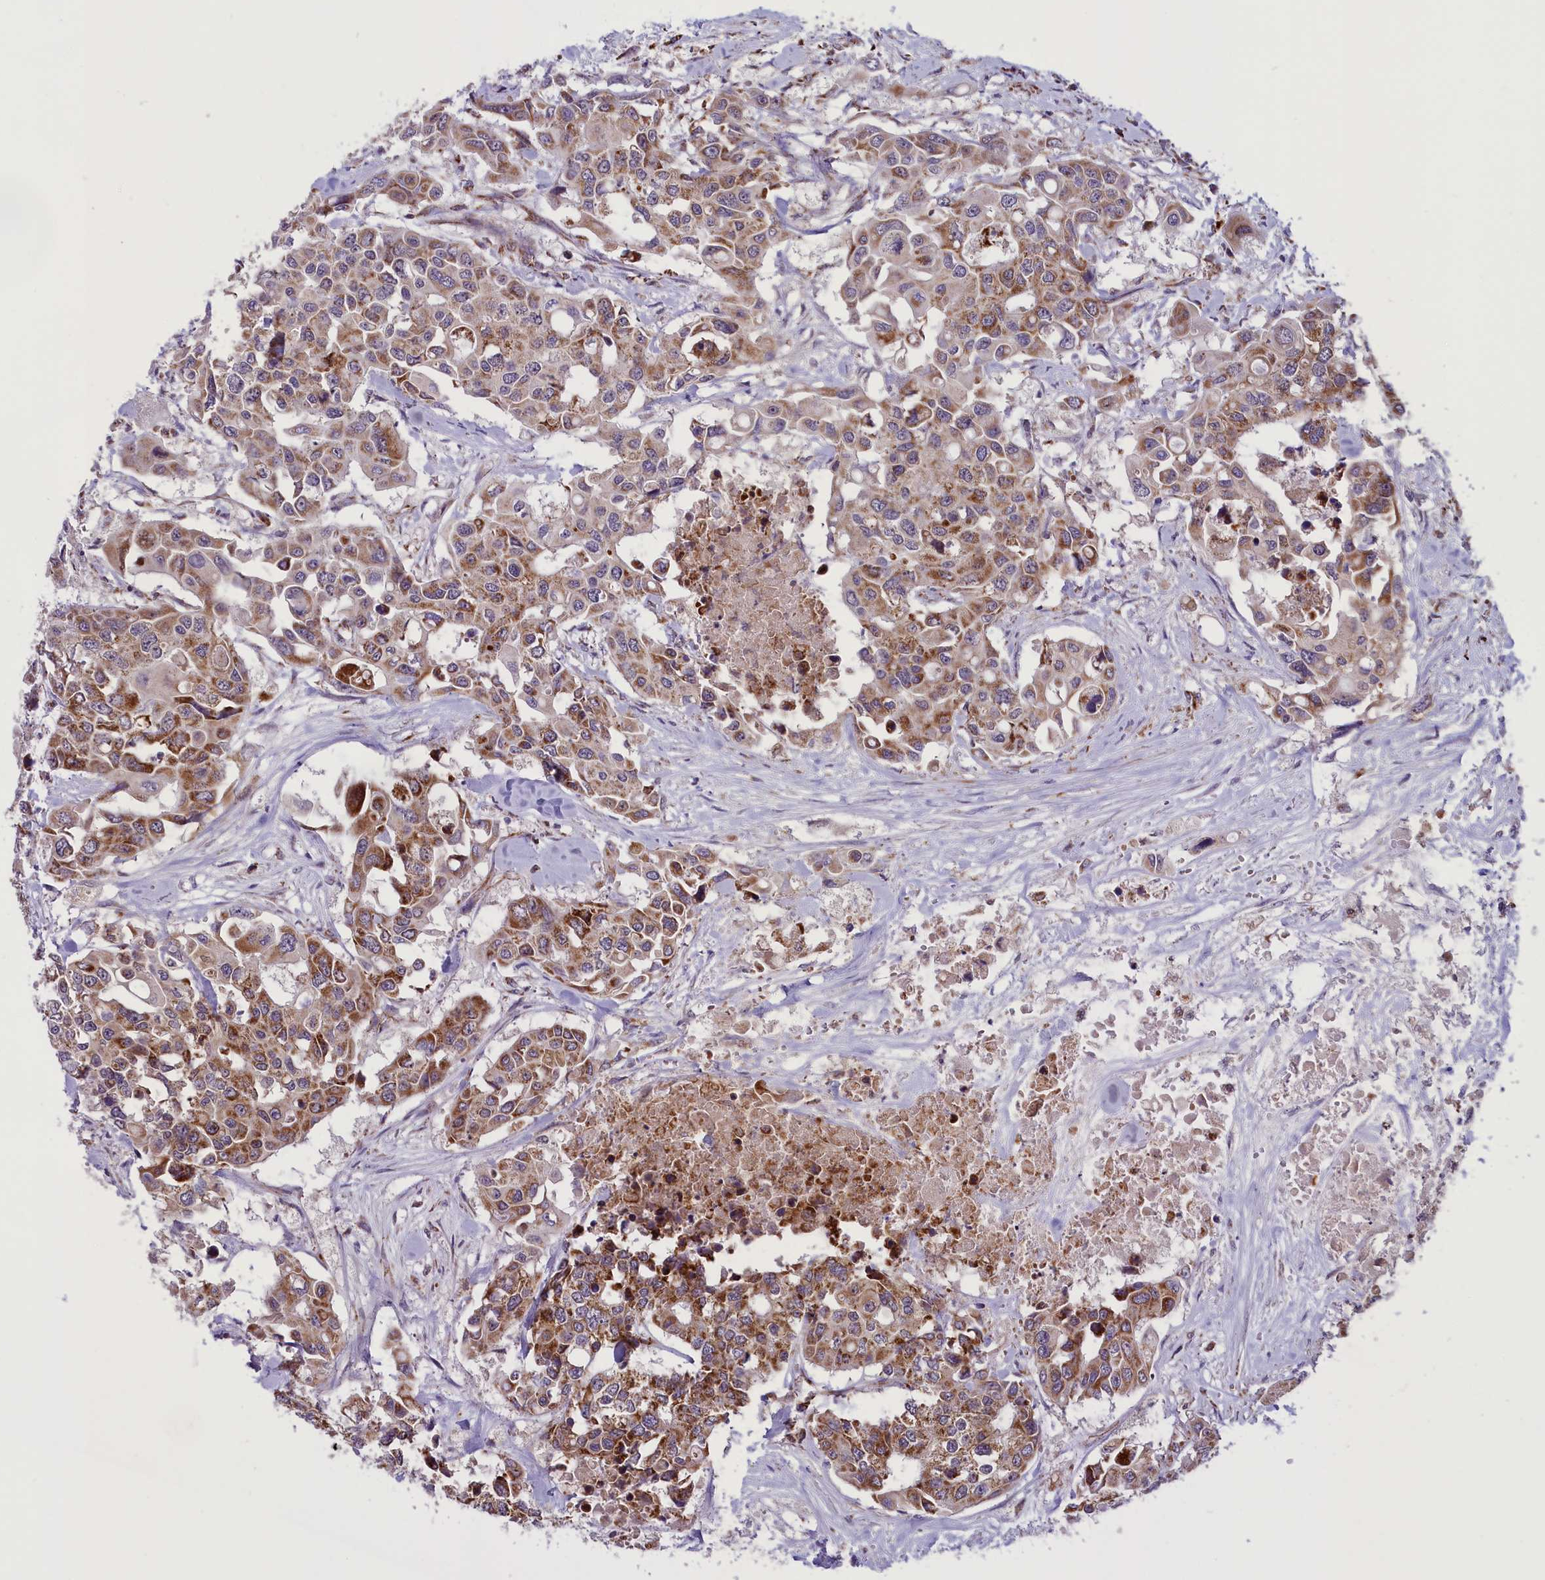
{"staining": {"intensity": "moderate", "quantity": "25%-75%", "location": "cytoplasmic/membranous"}, "tissue": "colorectal cancer", "cell_type": "Tumor cells", "image_type": "cancer", "snomed": [{"axis": "morphology", "description": "Adenocarcinoma, NOS"}, {"axis": "topography", "description": "Colon"}], "caption": "The micrograph shows a brown stain indicating the presence of a protein in the cytoplasmic/membranous of tumor cells in adenocarcinoma (colorectal).", "gene": "NDUFS5", "patient": {"sex": "male", "age": 77}}